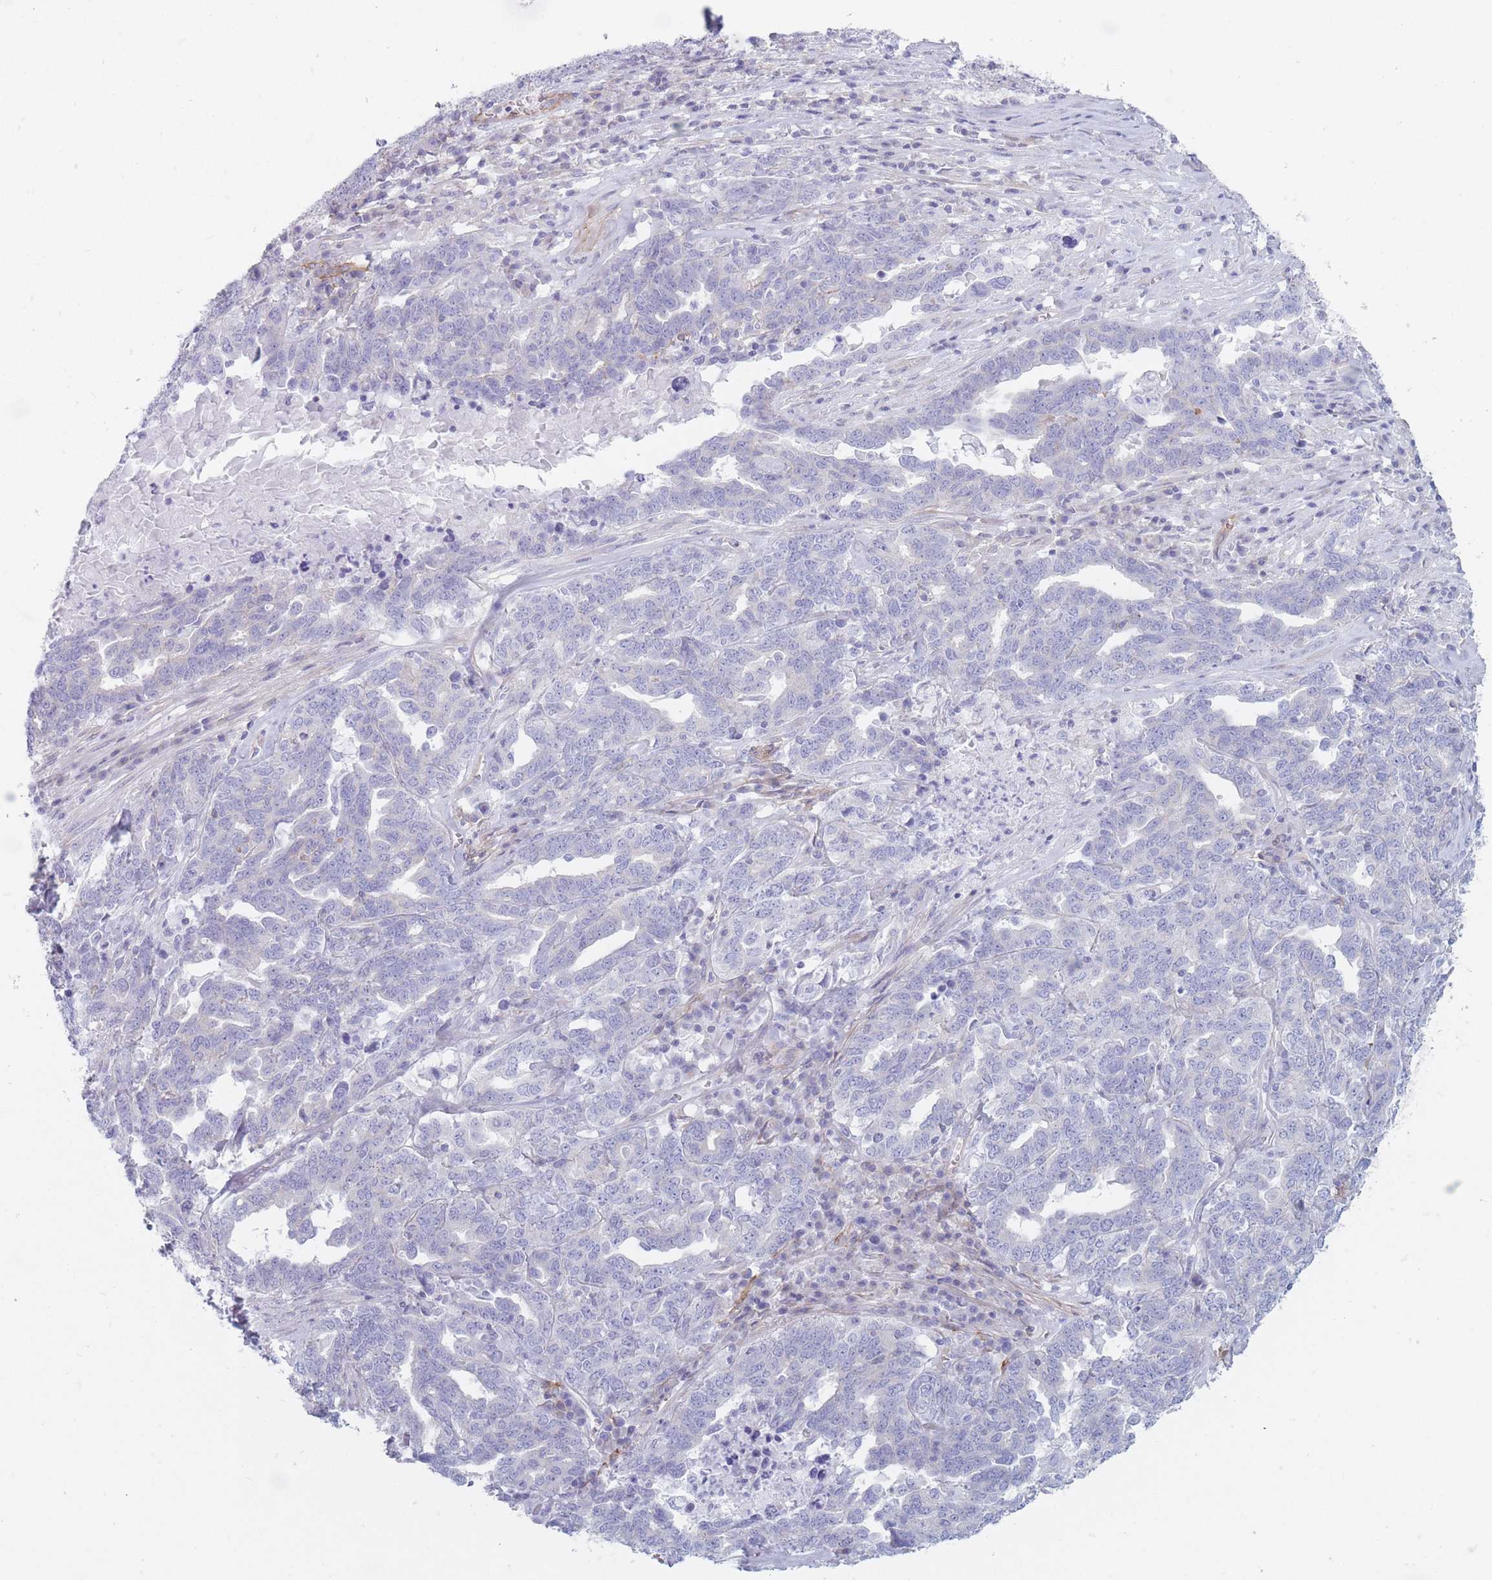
{"staining": {"intensity": "negative", "quantity": "none", "location": "none"}, "tissue": "ovarian cancer", "cell_type": "Tumor cells", "image_type": "cancer", "snomed": [{"axis": "morphology", "description": "Carcinoma, endometroid"}, {"axis": "topography", "description": "Ovary"}], "caption": "This is an immunohistochemistry (IHC) photomicrograph of human endometroid carcinoma (ovarian). There is no expression in tumor cells.", "gene": "PLPP1", "patient": {"sex": "female", "age": 62}}